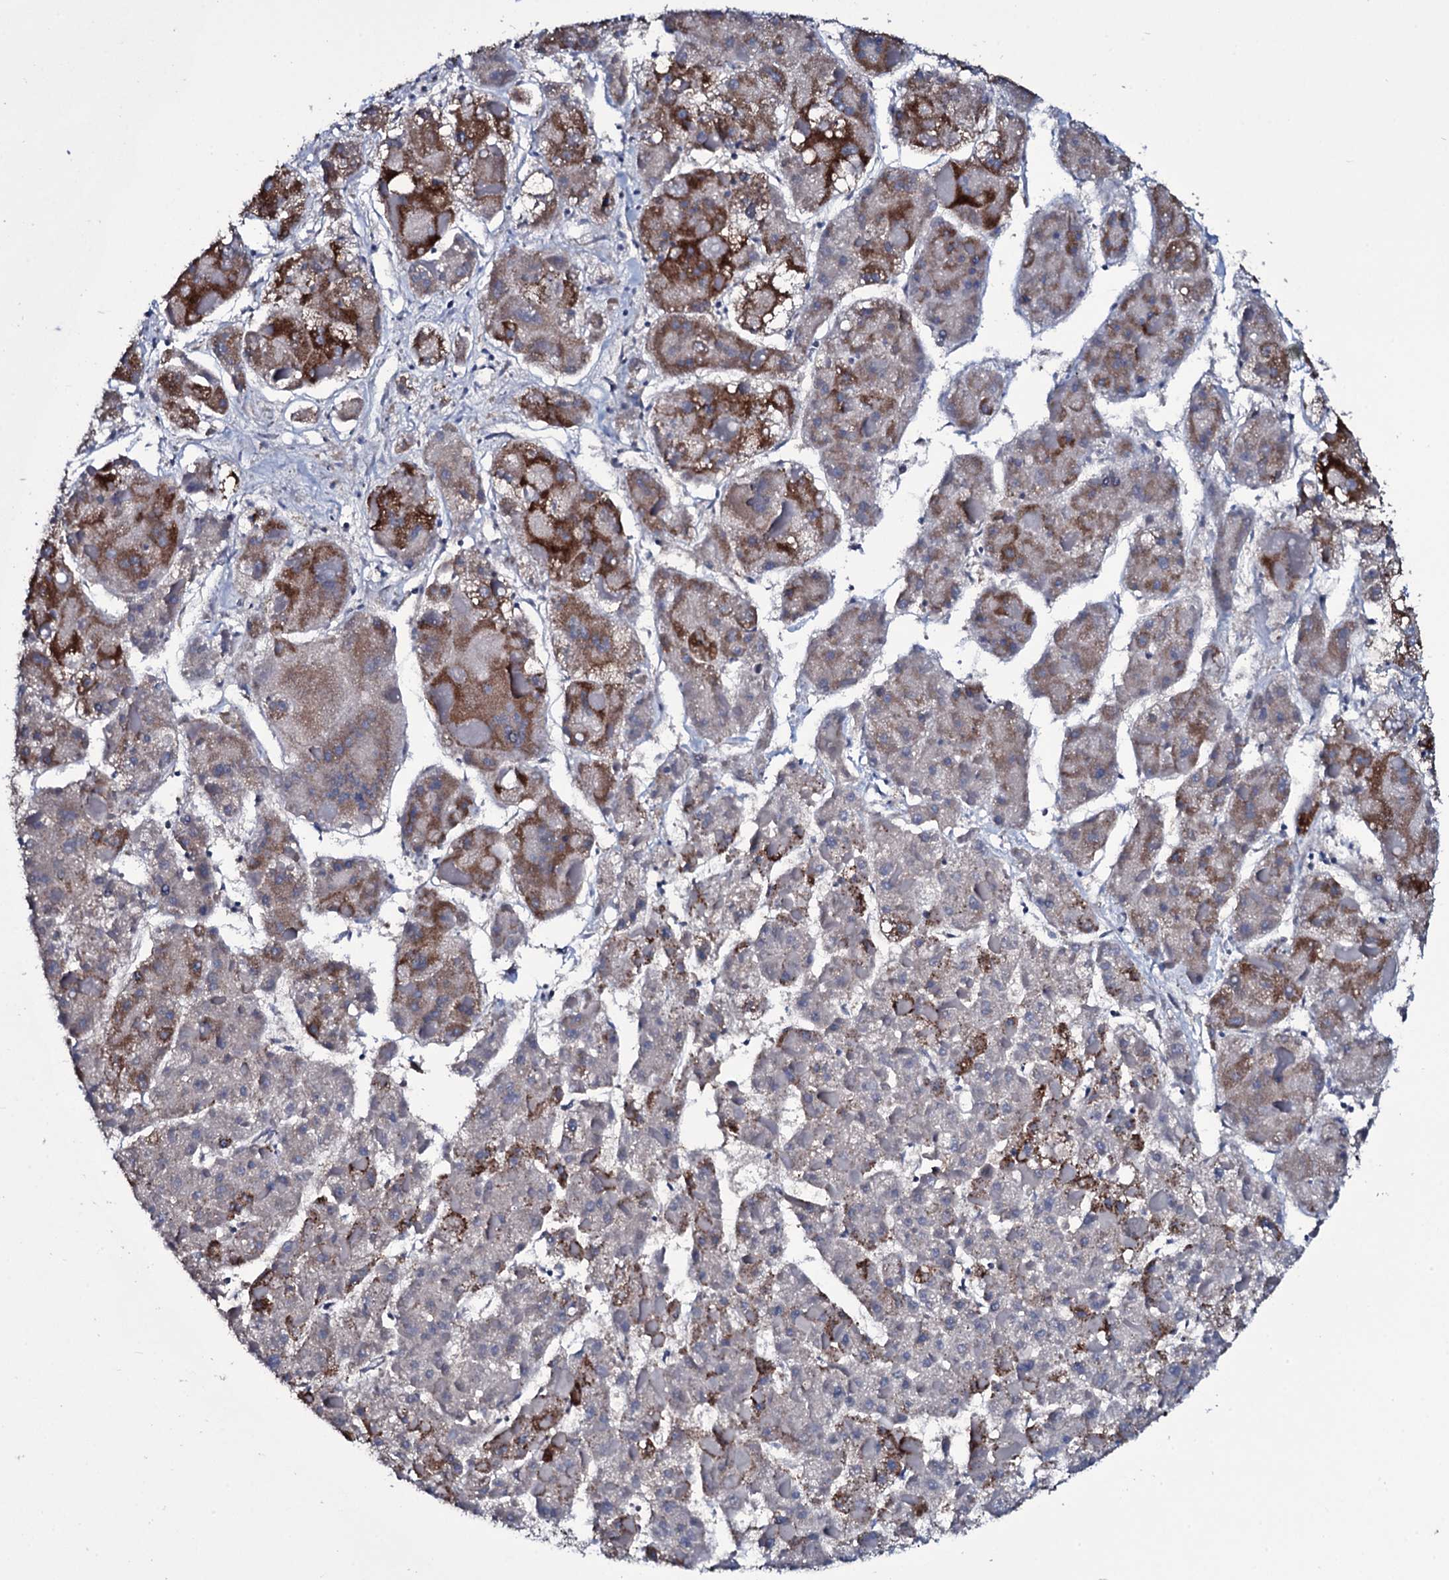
{"staining": {"intensity": "moderate", "quantity": "25%-75%", "location": "cytoplasmic/membranous"}, "tissue": "liver cancer", "cell_type": "Tumor cells", "image_type": "cancer", "snomed": [{"axis": "morphology", "description": "Carcinoma, Hepatocellular, NOS"}, {"axis": "topography", "description": "Liver"}], "caption": "A photomicrograph of human liver cancer (hepatocellular carcinoma) stained for a protein exhibits moderate cytoplasmic/membranous brown staining in tumor cells.", "gene": "ZMIZ2", "patient": {"sex": "female", "age": 73}}